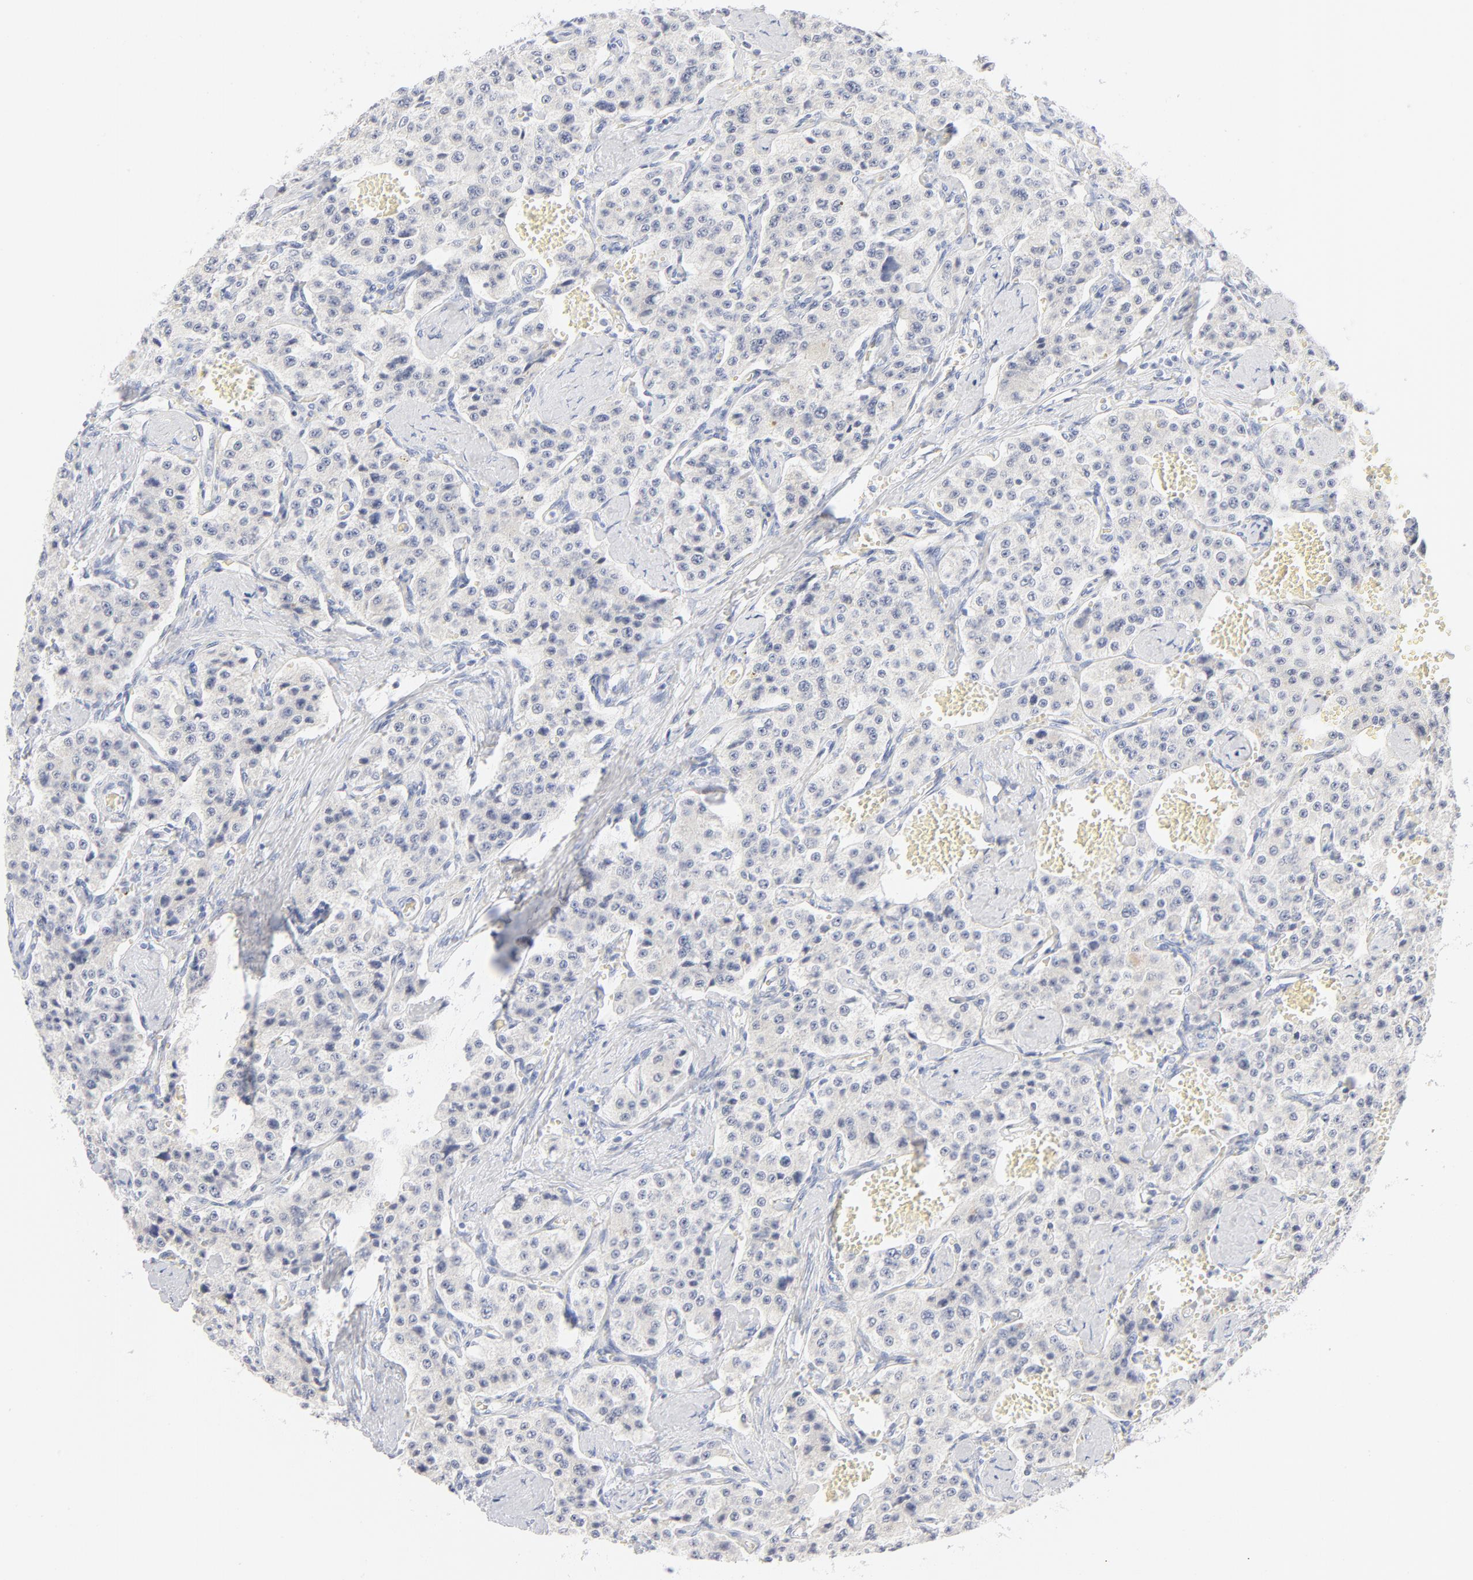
{"staining": {"intensity": "negative", "quantity": "none", "location": "none"}, "tissue": "carcinoid", "cell_type": "Tumor cells", "image_type": "cancer", "snomed": [{"axis": "morphology", "description": "Carcinoid, malignant, NOS"}, {"axis": "topography", "description": "Small intestine"}], "caption": "Immunohistochemical staining of carcinoid demonstrates no significant expression in tumor cells.", "gene": "ONECUT1", "patient": {"sex": "male", "age": 52}}